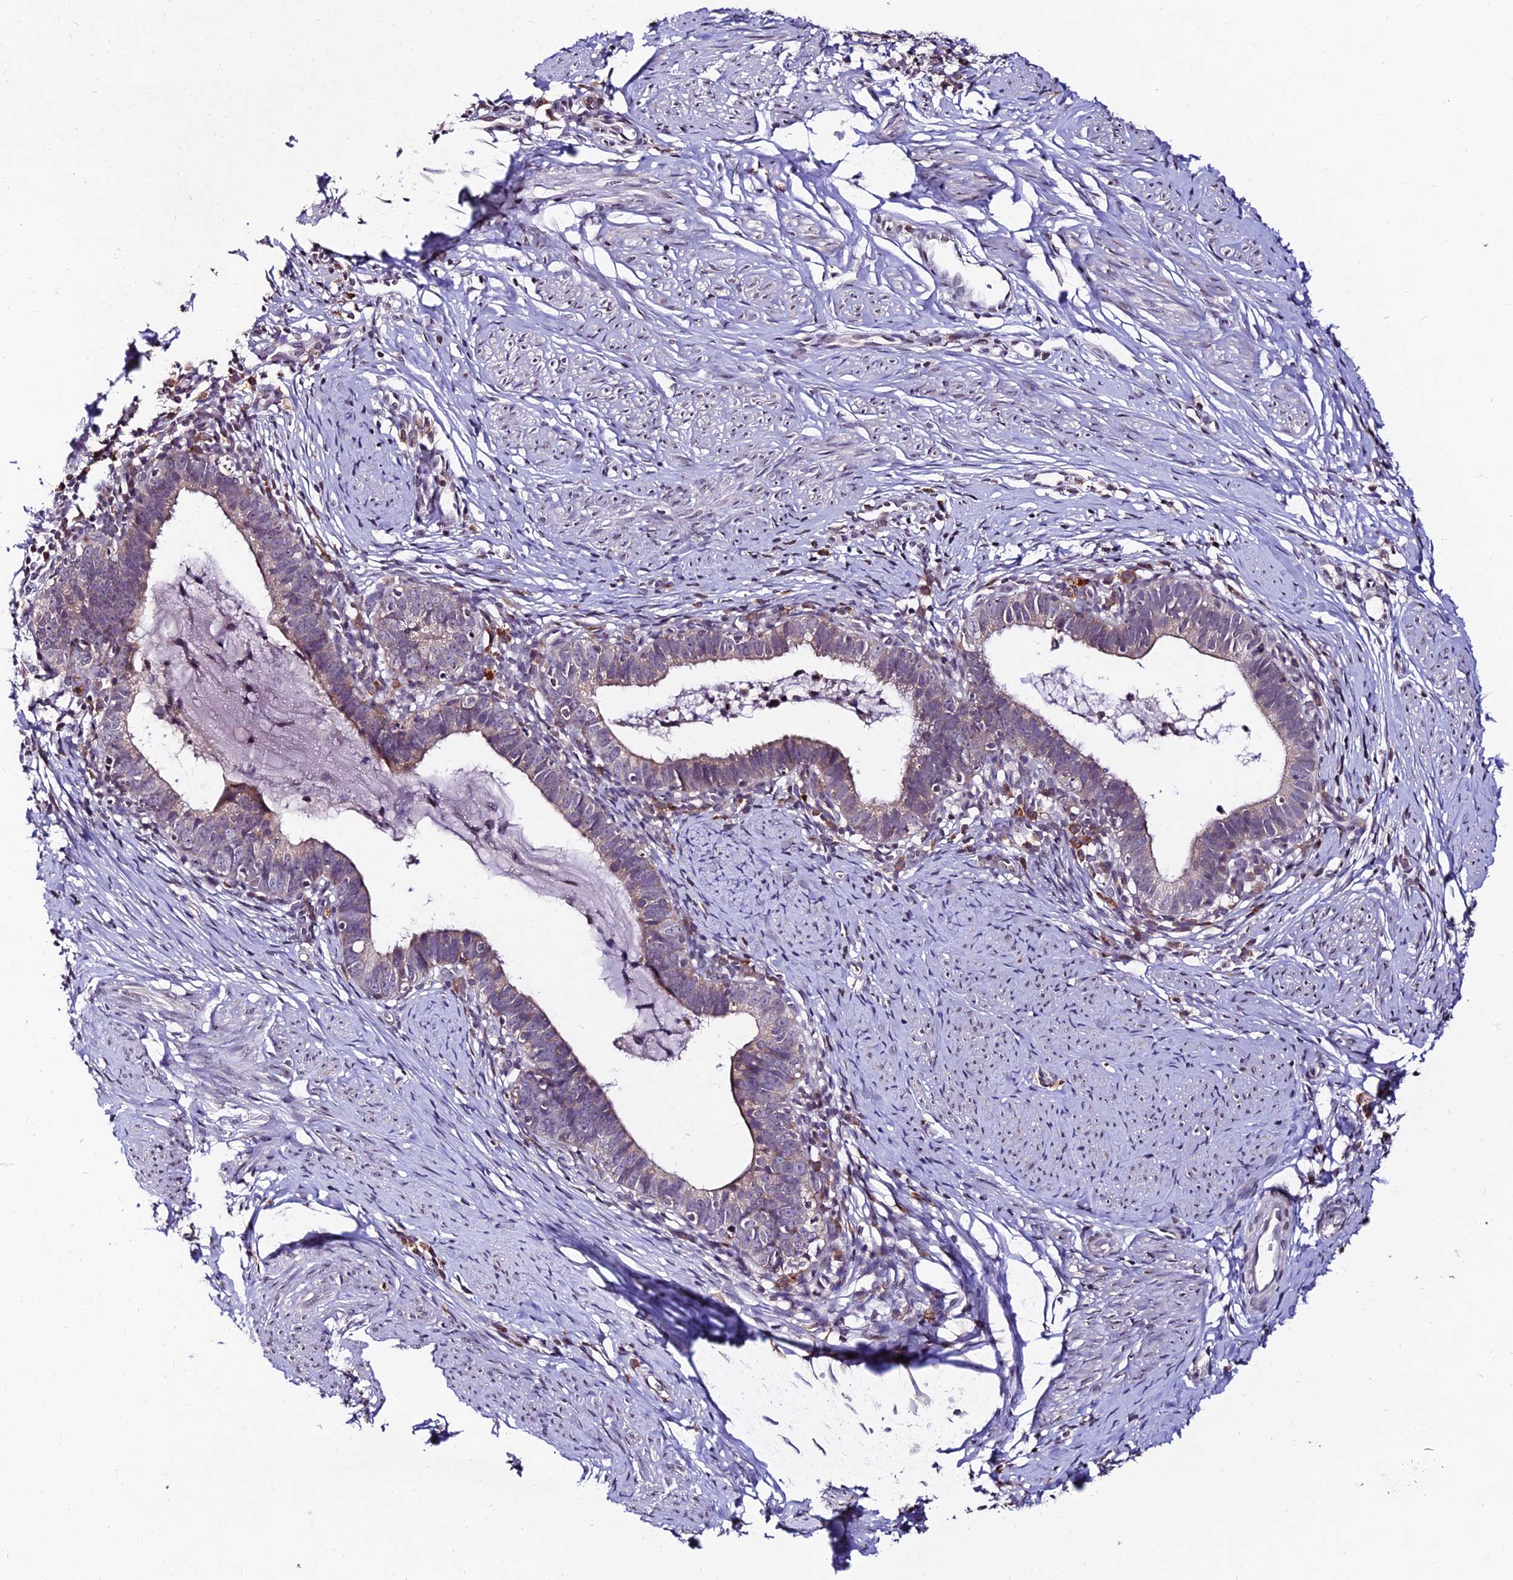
{"staining": {"intensity": "weak", "quantity": "25%-75%", "location": "cytoplasmic/membranous"}, "tissue": "cervical cancer", "cell_type": "Tumor cells", "image_type": "cancer", "snomed": [{"axis": "morphology", "description": "Adenocarcinoma, NOS"}, {"axis": "topography", "description": "Cervix"}], "caption": "Tumor cells exhibit low levels of weak cytoplasmic/membranous positivity in approximately 25%-75% of cells in cervical adenocarcinoma.", "gene": "CDNF", "patient": {"sex": "female", "age": 36}}